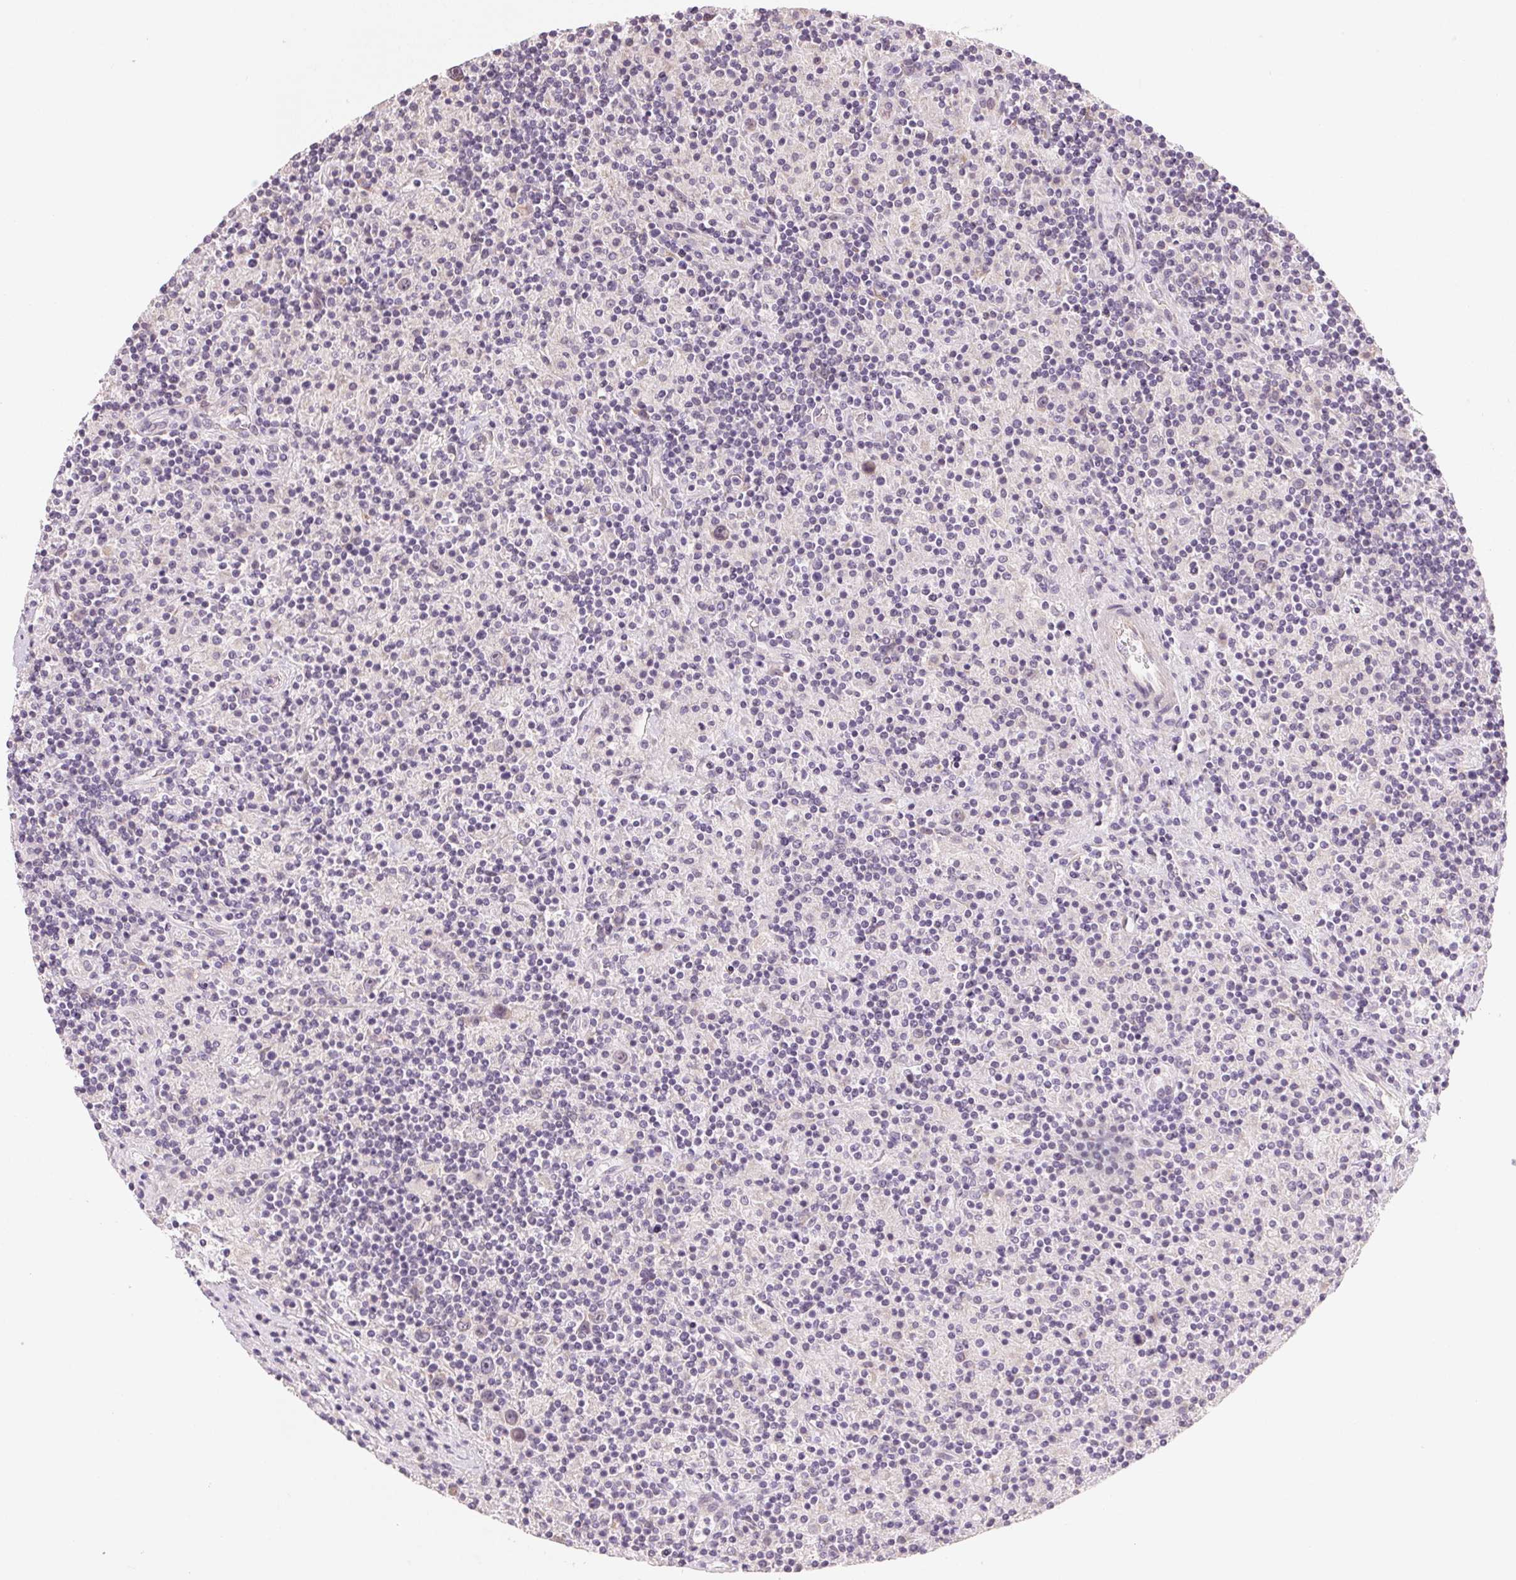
{"staining": {"intensity": "negative", "quantity": "none", "location": "none"}, "tissue": "lymphoma", "cell_type": "Tumor cells", "image_type": "cancer", "snomed": [{"axis": "morphology", "description": "Hodgkin's disease, NOS"}, {"axis": "topography", "description": "Lymph node"}], "caption": "Image shows no protein staining in tumor cells of lymphoma tissue.", "gene": "MYBL1", "patient": {"sex": "male", "age": 70}}